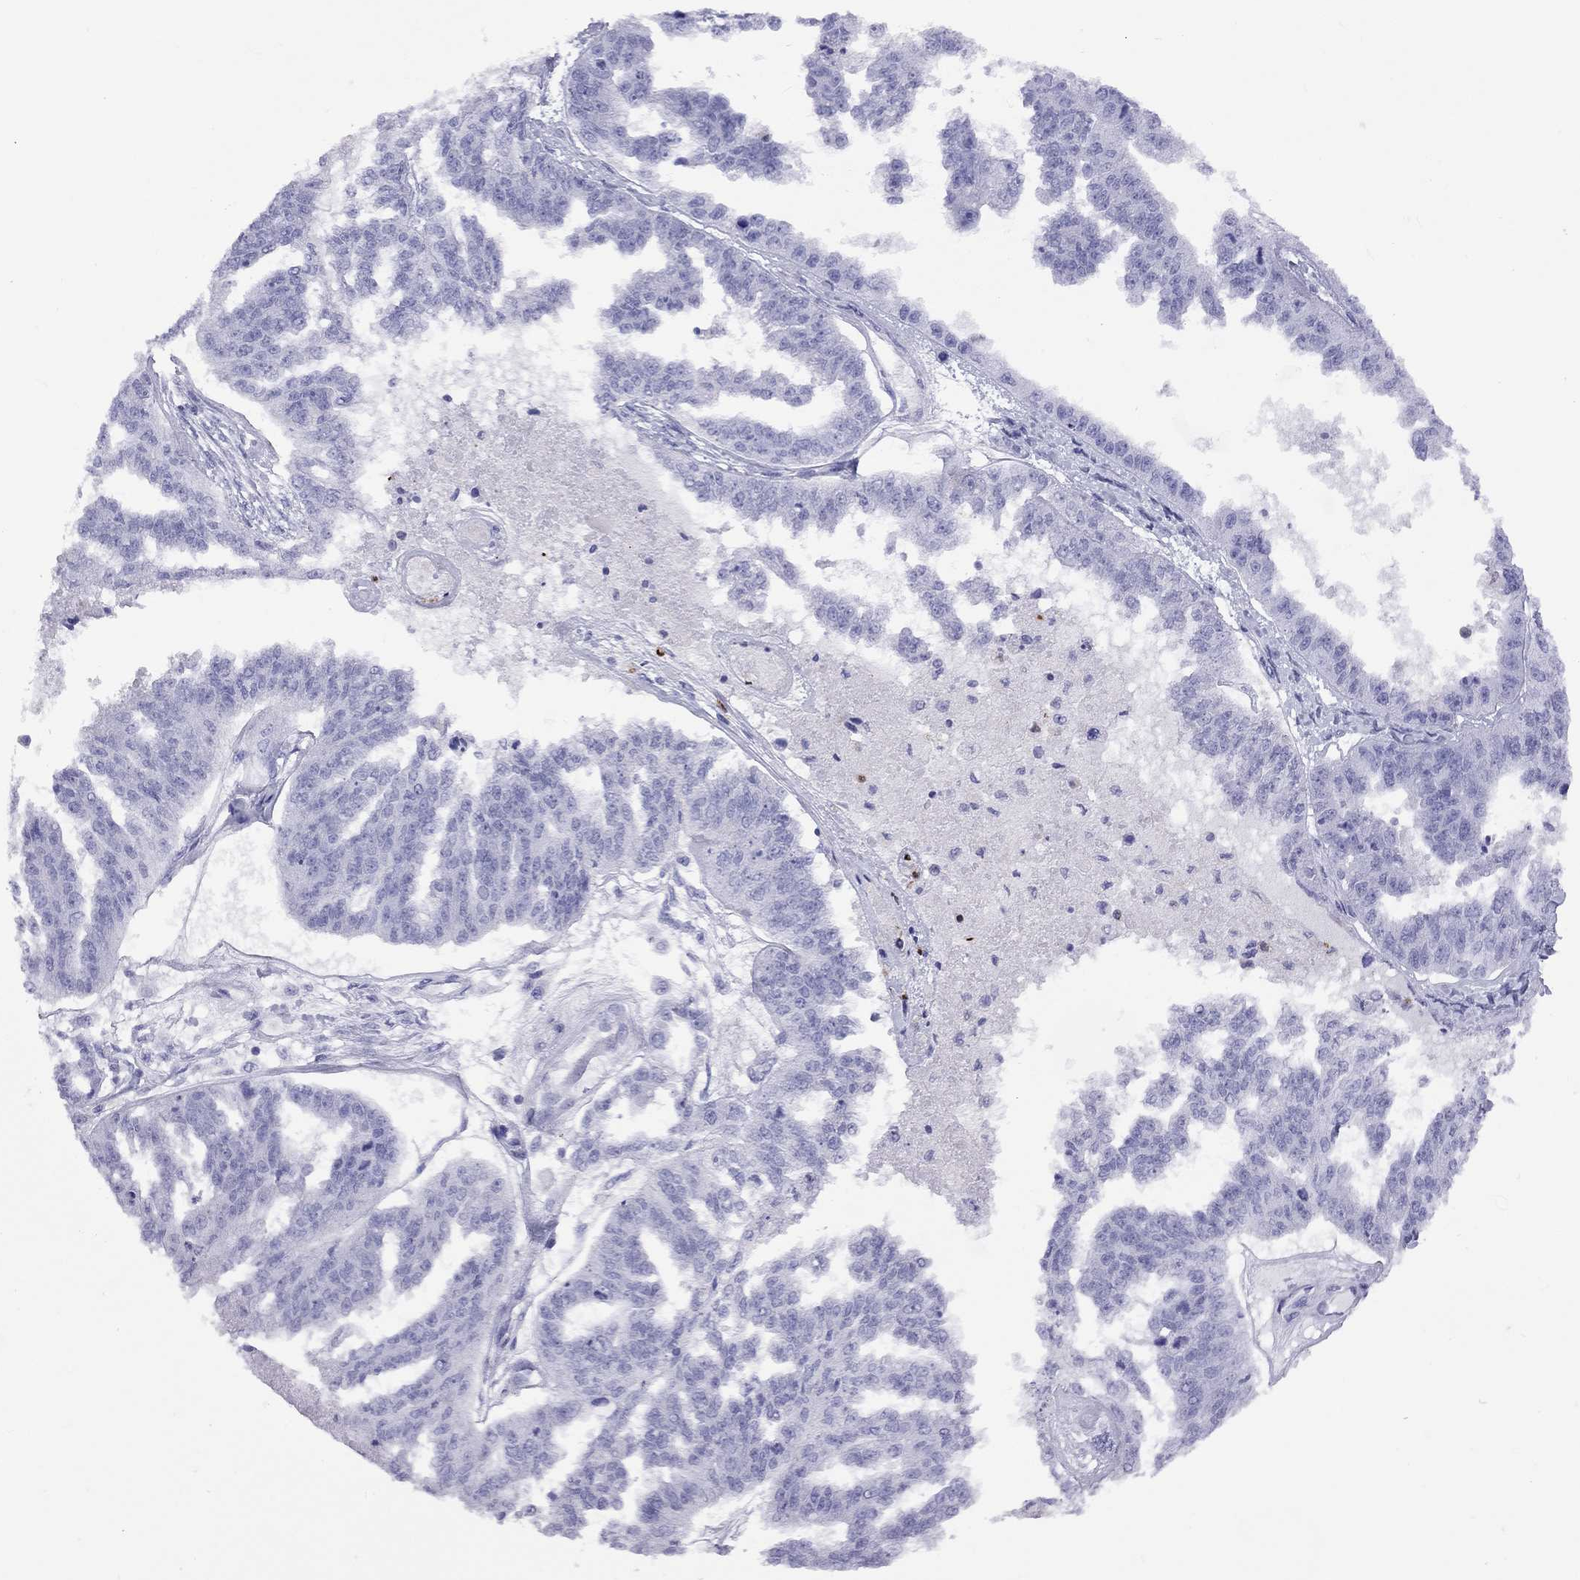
{"staining": {"intensity": "negative", "quantity": "none", "location": "none"}, "tissue": "ovarian cancer", "cell_type": "Tumor cells", "image_type": "cancer", "snomed": [{"axis": "morphology", "description": "Cystadenocarcinoma, serous, NOS"}, {"axis": "topography", "description": "Ovary"}], "caption": "There is no significant expression in tumor cells of serous cystadenocarcinoma (ovarian).", "gene": "SLAMF1", "patient": {"sex": "female", "age": 58}}